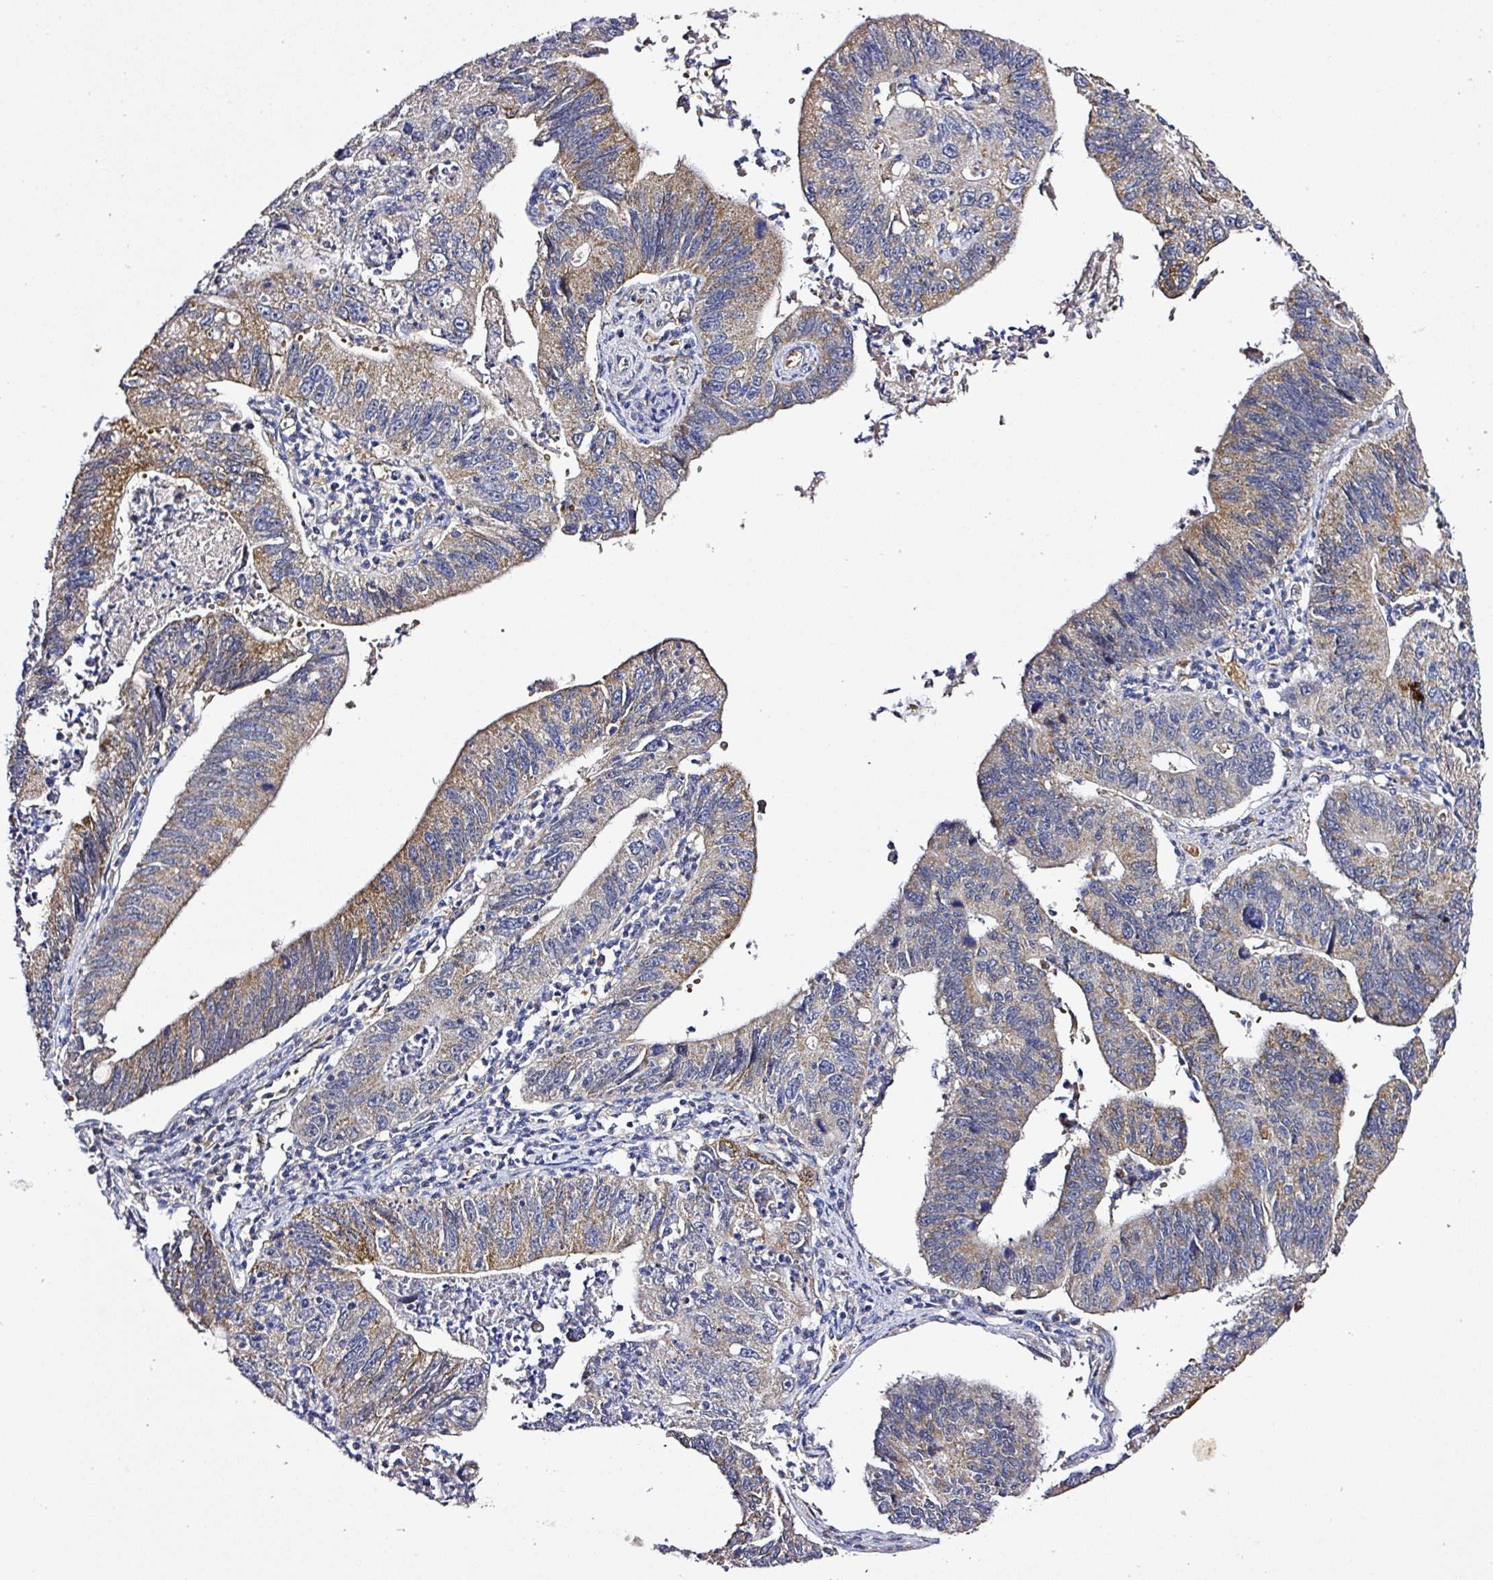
{"staining": {"intensity": "moderate", "quantity": ">75%", "location": "cytoplasmic/membranous"}, "tissue": "stomach cancer", "cell_type": "Tumor cells", "image_type": "cancer", "snomed": [{"axis": "morphology", "description": "Adenocarcinoma, NOS"}, {"axis": "topography", "description": "Stomach"}], "caption": "About >75% of tumor cells in adenocarcinoma (stomach) exhibit moderate cytoplasmic/membranous protein positivity as visualized by brown immunohistochemical staining.", "gene": "ZNF513", "patient": {"sex": "male", "age": 59}}